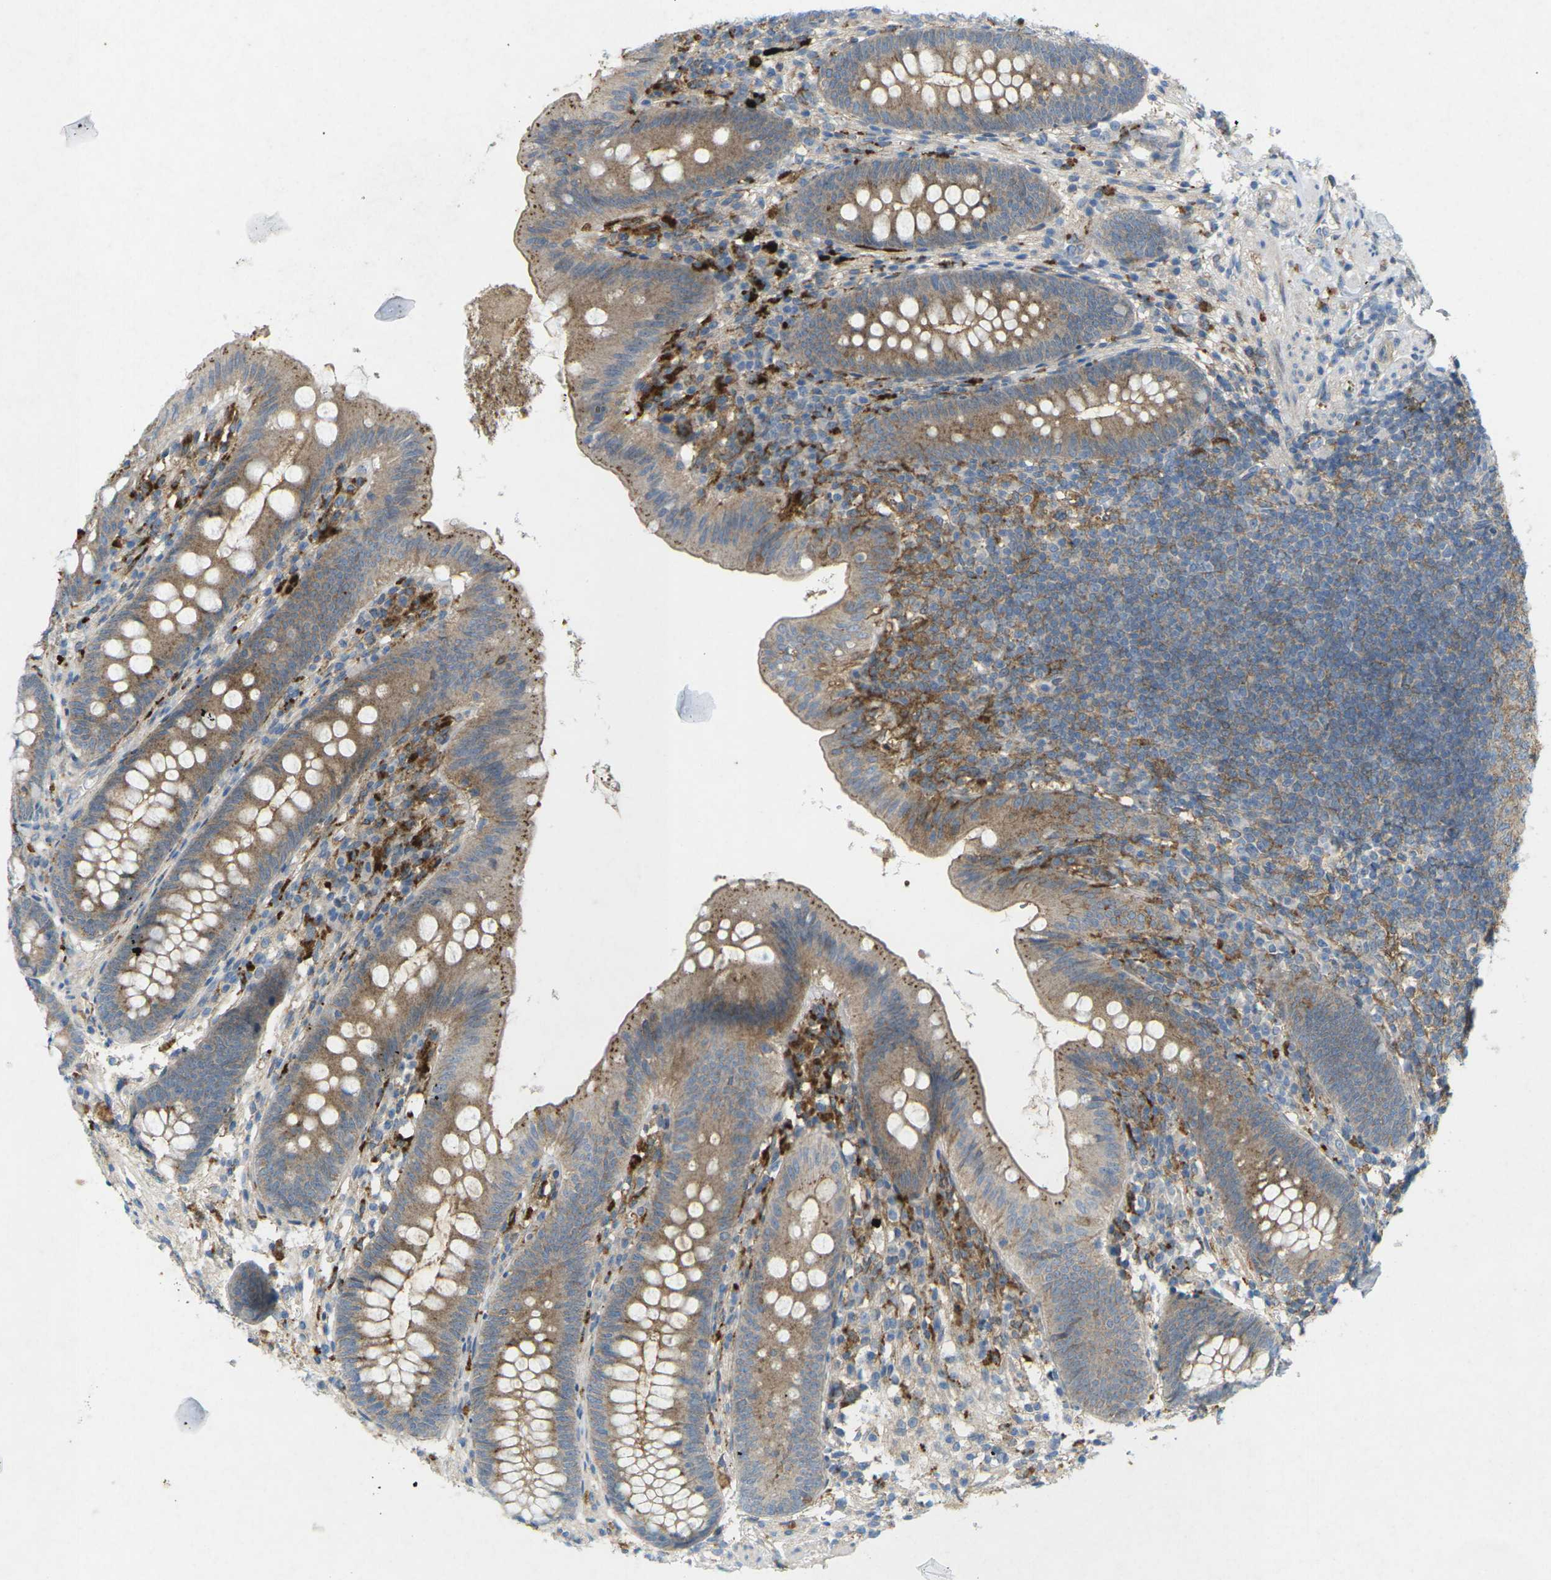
{"staining": {"intensity": "moderate", "quantity": ">75%", "location": "cytoplasmic/membranous"}, "tissue": "appendix", "cell_type": "Glandular cells", "image_type": "normal", "snomed": [{"axis": "morphology", "description": "Normal tissue, NOS"}, {"axis": "topography", "description": "Appendix"}], "caption": "The histopathology image displays staining of benign appendix, revealing moderate cytoplasmic/membranous protein staining (brown color) within glandular cells. The protein is stained brown, and the nuclei are stained in blue (DAB (3,3'-diaminobenzidine) IHC with brightfield microscopy, high magnification).", "gene": "STK11", "patient": {"sex": "male", "age": 56}}